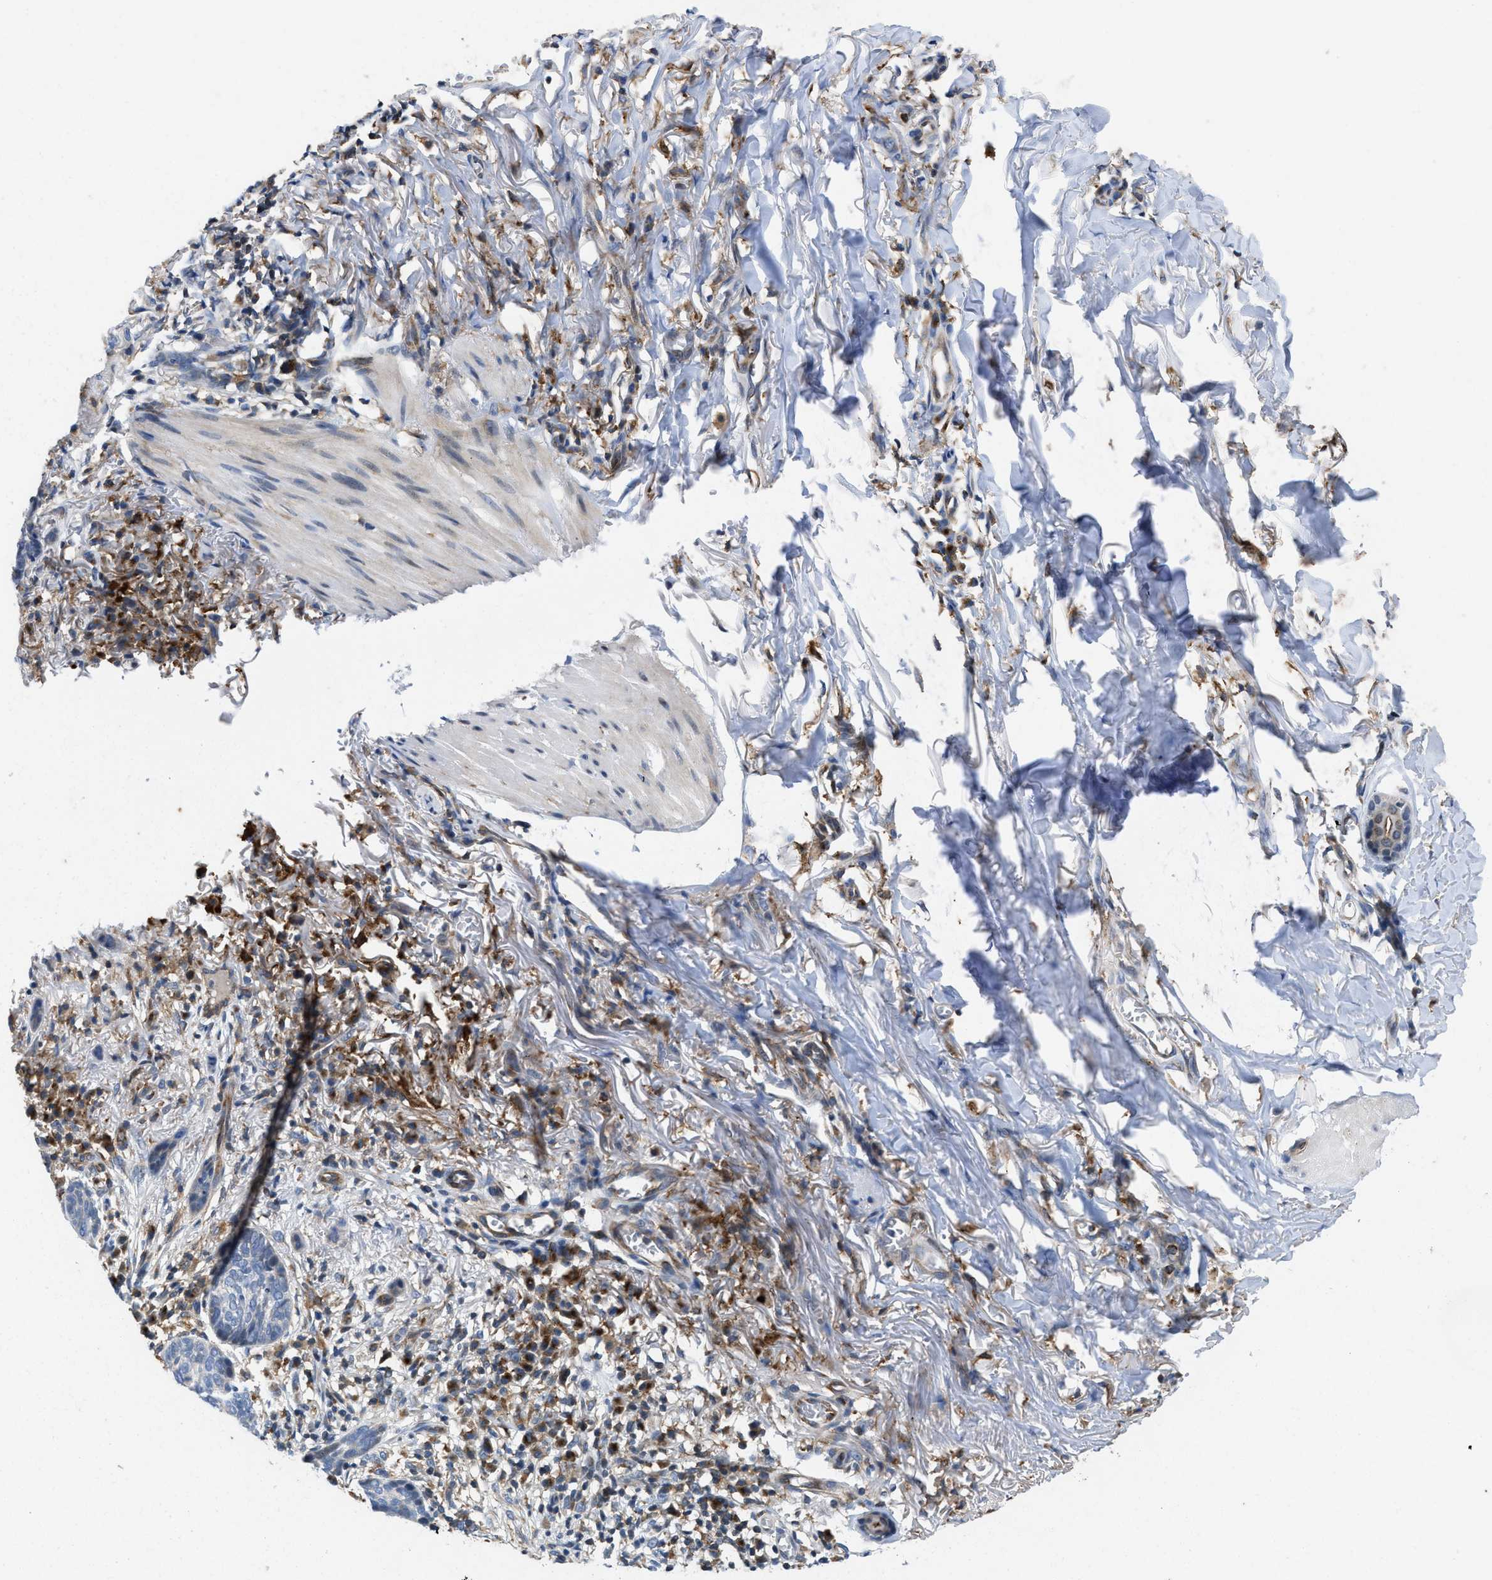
{"staining": {"intensity": "negative", "quantity": "none", "location": "none"}, "tissue": "skin cancer", "cell_type": "Tumor cells", "image_type": "cancer", "snomed": [{"axis": "morphology", "description": "Basal cell carcinoma"}, {"axis": "topography", "description": "Skin"}], "caption": "IHC image of skin basal cell carcinoma stained for a protein (brown), which shows no expression in tumor cells.", "gene": "ENPP4", "patient": {"sex": "male", "age": 85}}